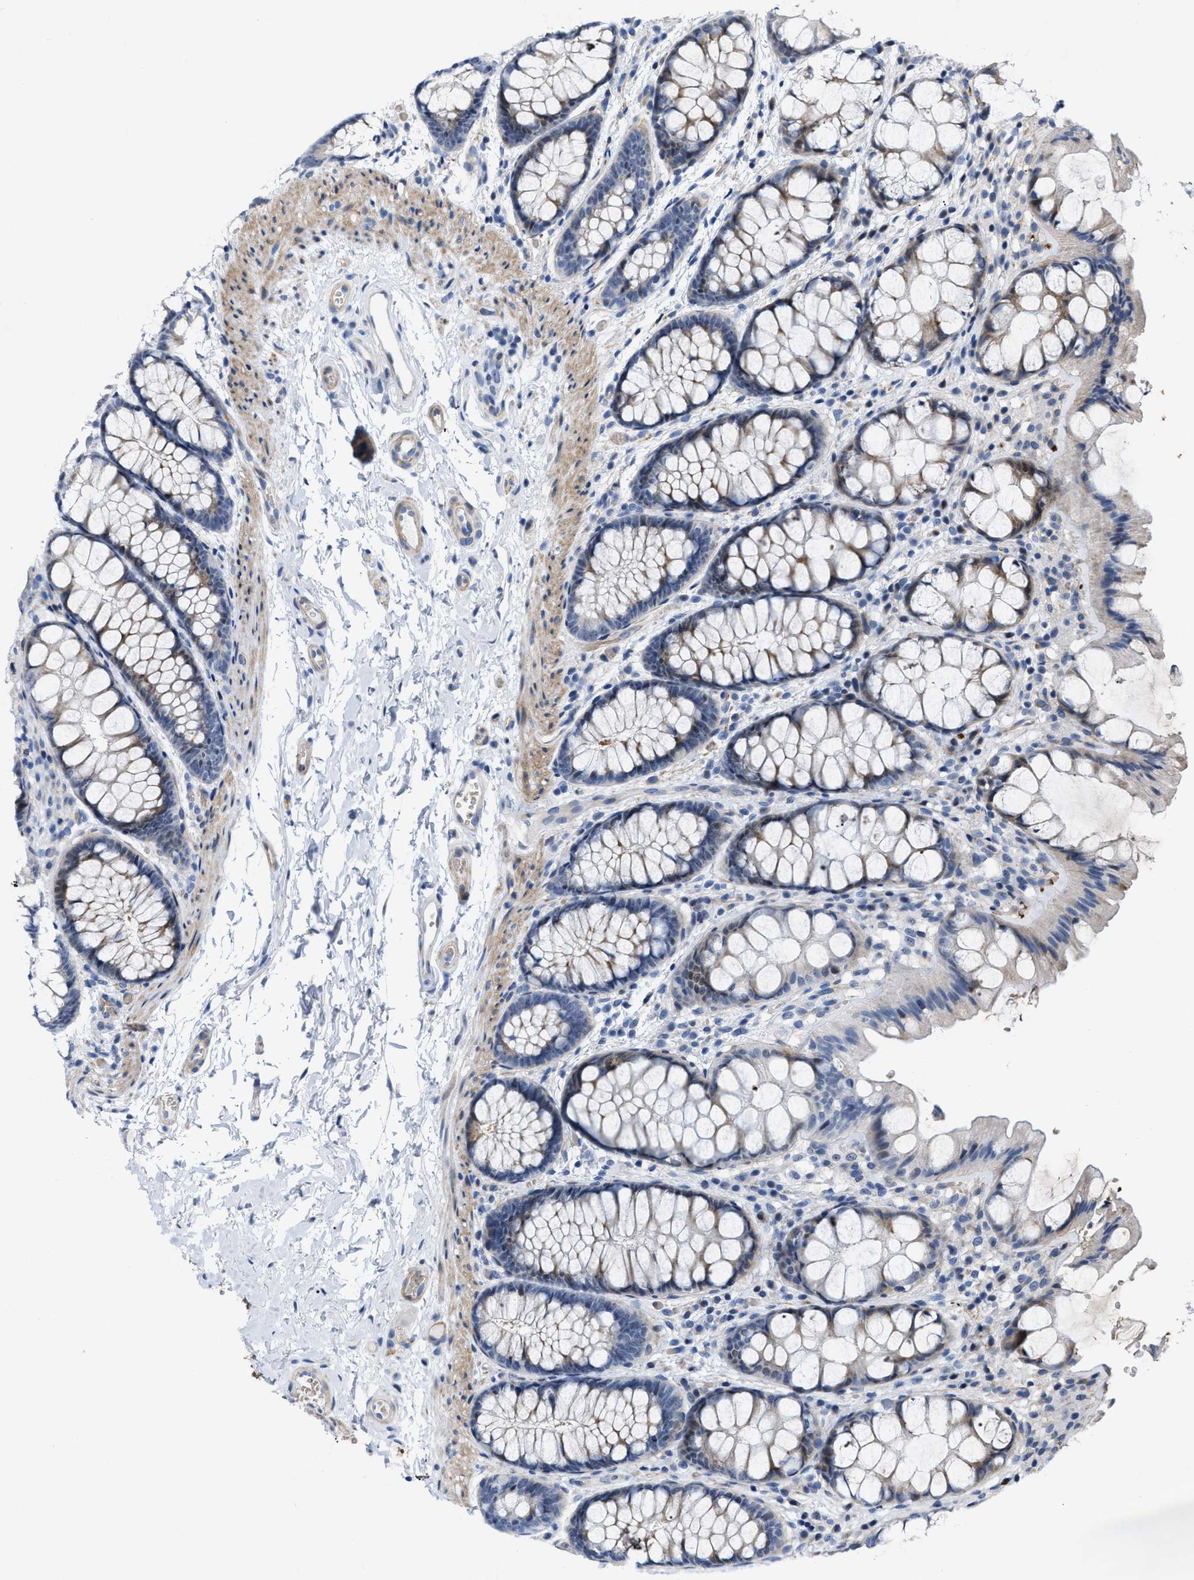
{"staining": {"intensity": "moderate", "quantity": ">75%", "location": "cytoplasmic/membranous"}, "tissue": "colon", "cell_type": "Endothelial cells", "image_type": "normal", "snomed": [{"axis": "morphology", "description": "Normal tissue, NOS"}, {"axis": "topography", "description": "Colon"}], "caption": "Colon stained with immunohistochemistry reveals moderate cytoplasmic/membranous positivity in approximately >75% of endothelial cells.", "gene": "POLR1F", "patient": {"sex": "male", "age": 47}}